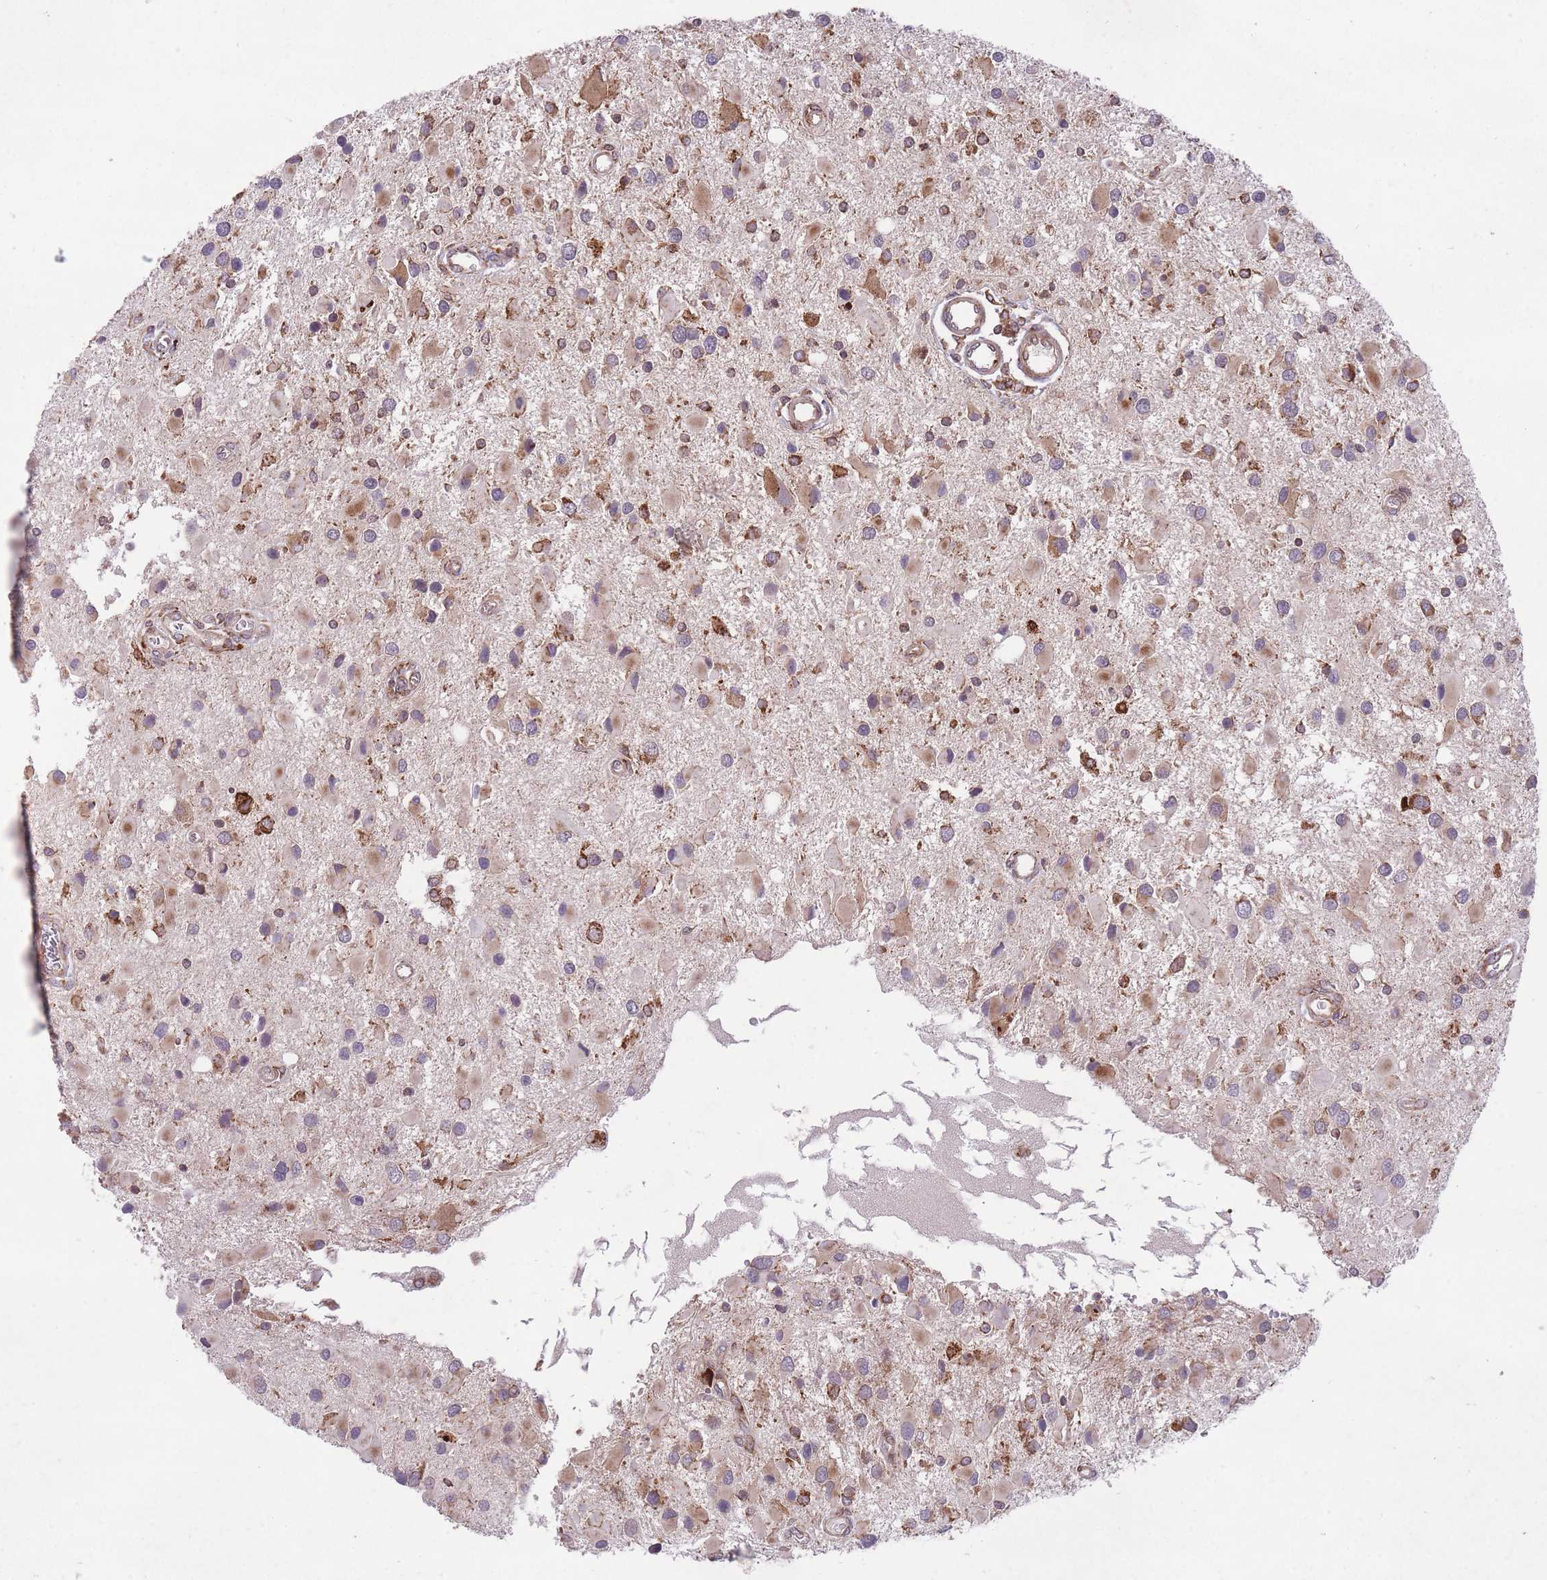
{"staining": {"intensity": "moderate", "quantity": "<25%", "location": "cytoplasmic/membranous"}, "tissue": "glioma", "cell_type": "Tumor cells", "image_type": "cancer", "snomed": [{"axis": "morphology", "description": "Glioma, malignant, High grade"}, {"axis": "topography", "description": "Brain"}], "caption": "IHC histopathology image of glioma stained for a protein (brown), which exhibits low levels of moderate cytoplasmic/membranous expression in approximately <25% of tumor cells.", "gene": "TTLL3", "patient": {"sex": "male", "age": 53}}